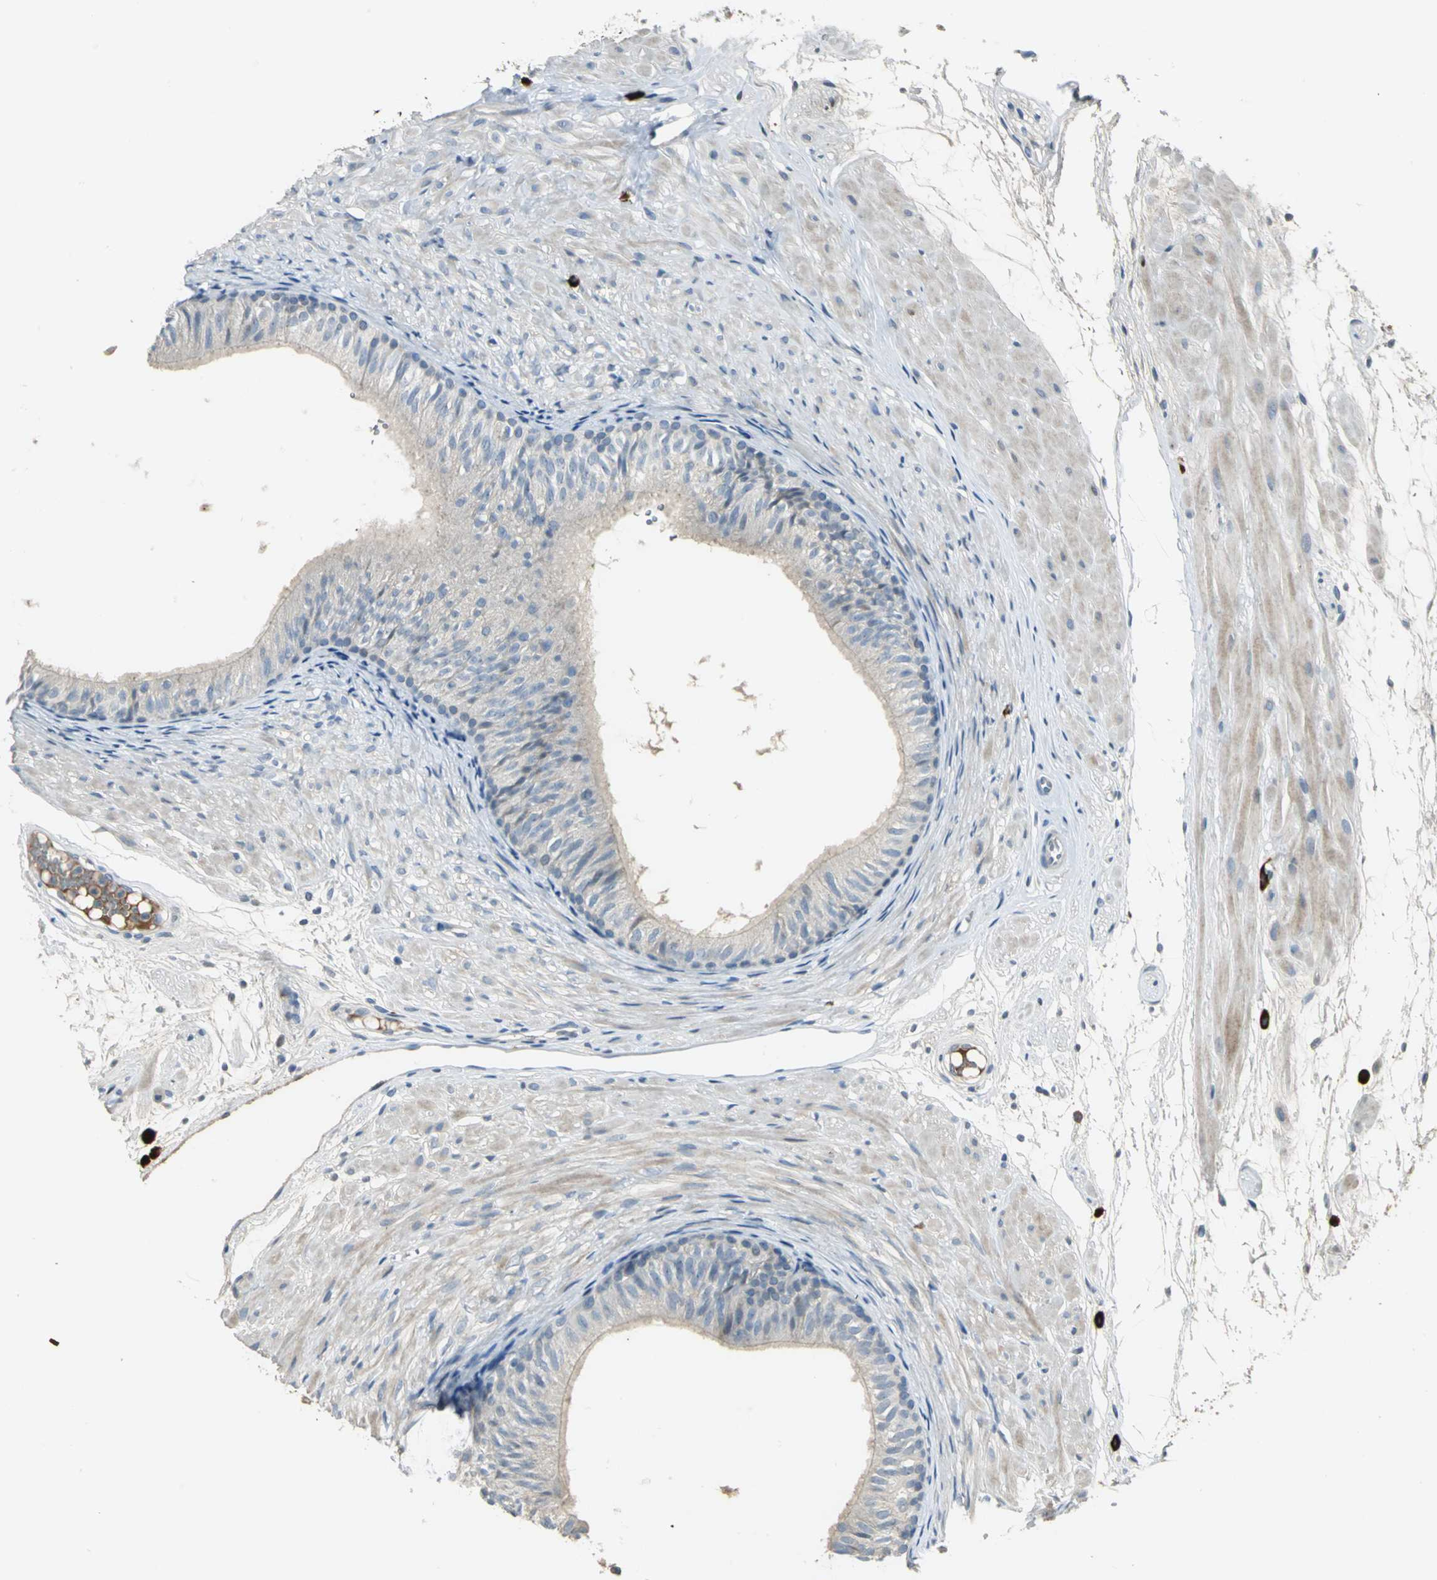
{"staining": {"intensity": "moderate", "quantity": "25%-75%", "location": "cytoplasmic/membranous"}, "tissue": "epididymis", "cell_type": "Glandular cells", "image_type": "normal", "snomed": [{"axis": "morphology", "description": "Normal tissue, NOS"}, {"axis": "morphology", "description": "Atrophy, NOS"}, {"axis": "topography", "description": "Testis"}, {"axis": "topography", "description": "Epididymis"}], "caption": "Immunohistochemical staining of normal human epididymis shows 25%-75% levels of moderate cytoplasmic/membranous protein expression in about 25%-75% of glandular cells. The staining is performed using DAB (3,3'-diaminobenzidine) brown chromogen to label protein expression. The nuclei are counter-stained blue using hematoxylin.", "gene": "PROC", "patient": {"sex": "male", "age": 18}}